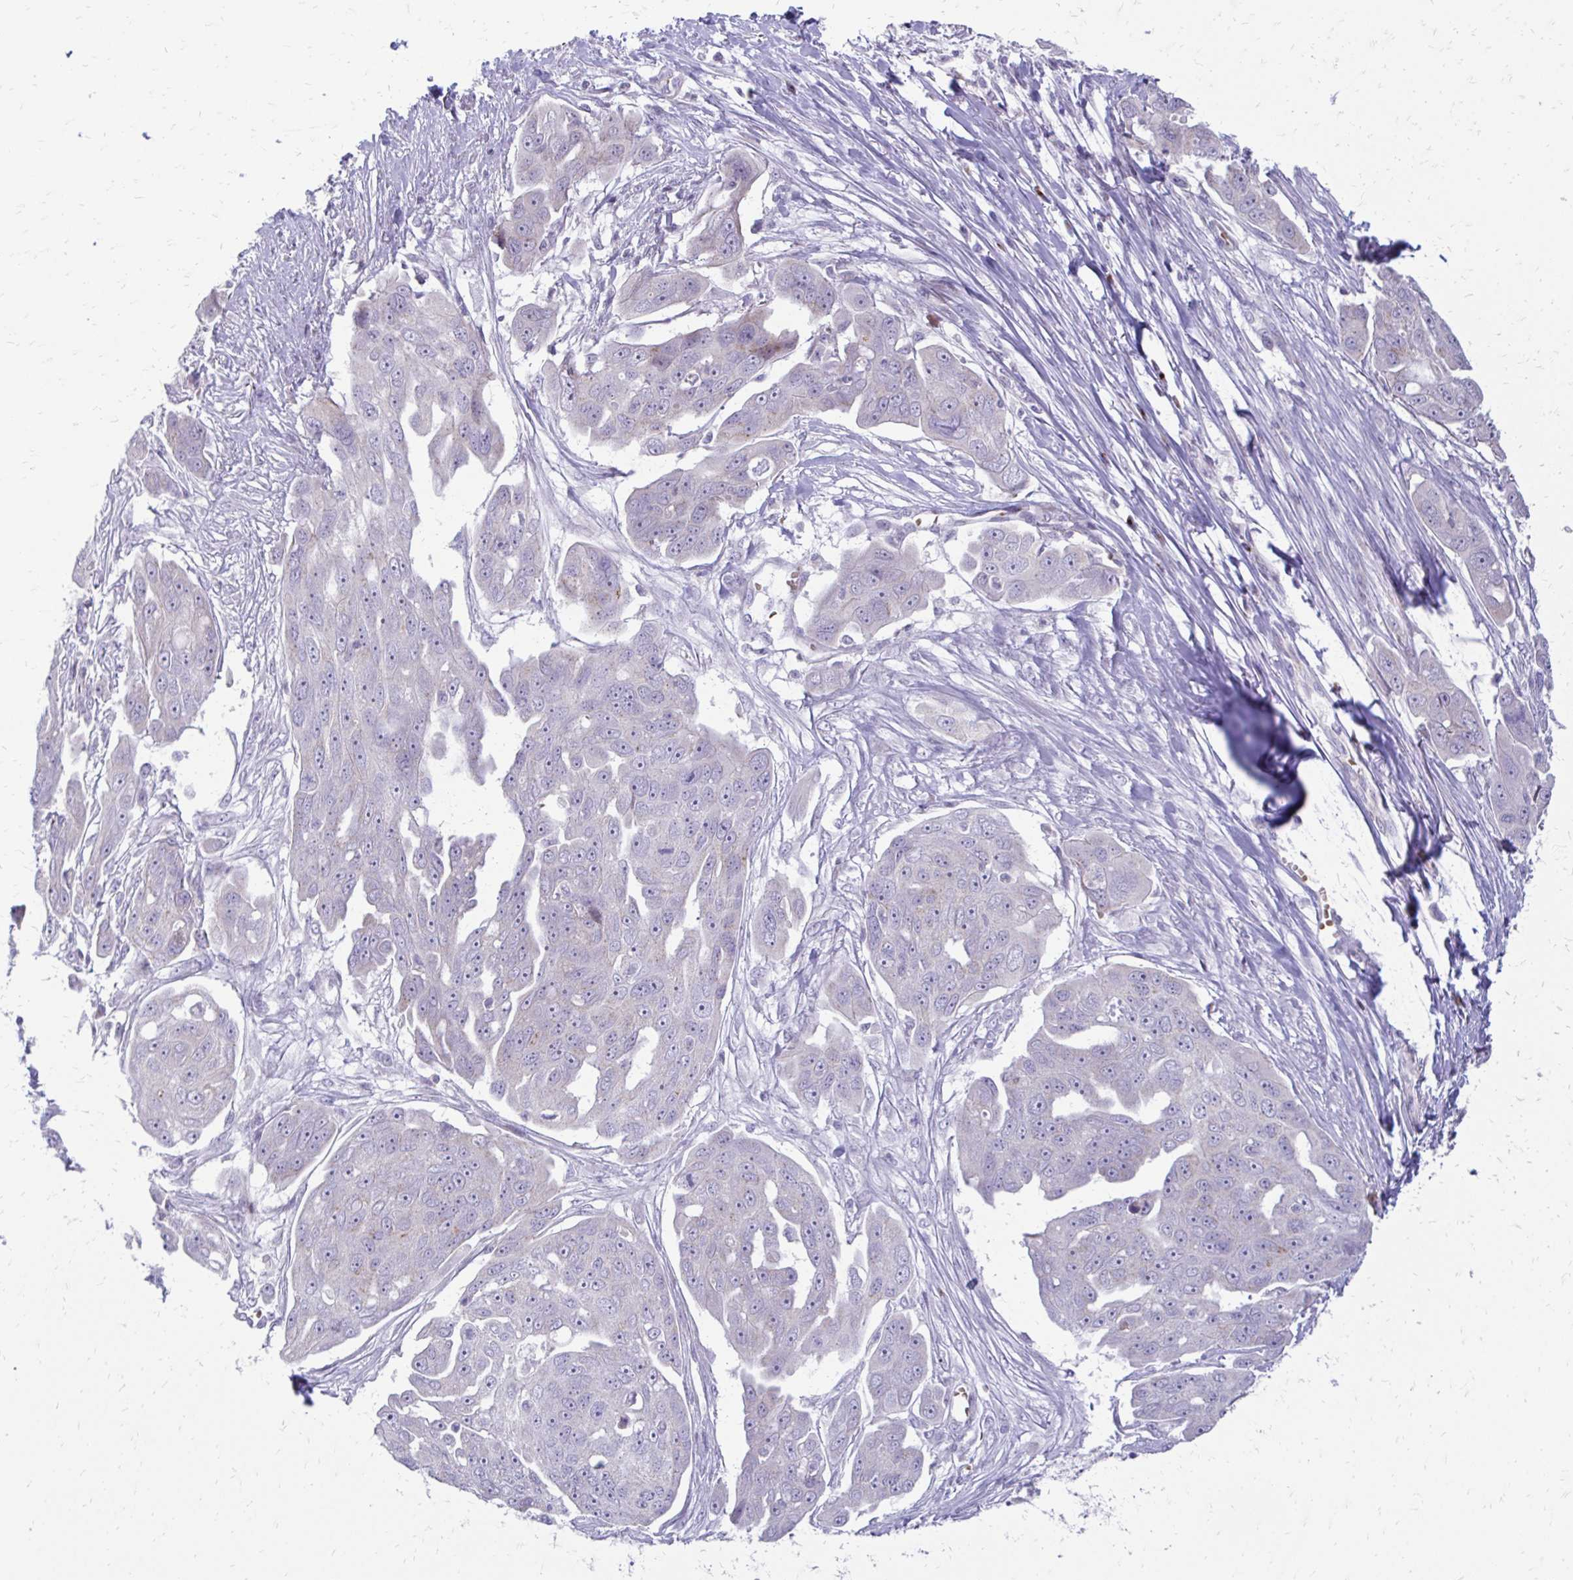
{"staining": {"intensity": "negative", "quantity": "none", "location": "none"}, "tissue": "ovarian cancer", "cell_type": "Tumor cells", "image_type": "cancer", "snomed": [{"axis": "morphology", "description": "Carcinoma, endometroid"}, {"axis": "topography", "description": "Ovary"}], "caption": "A micrograph of human ovarian cancer is negative for staining in tumor cells.", "gene": "FUNDC2", "patient": {"sex": "female", "age": 70}}